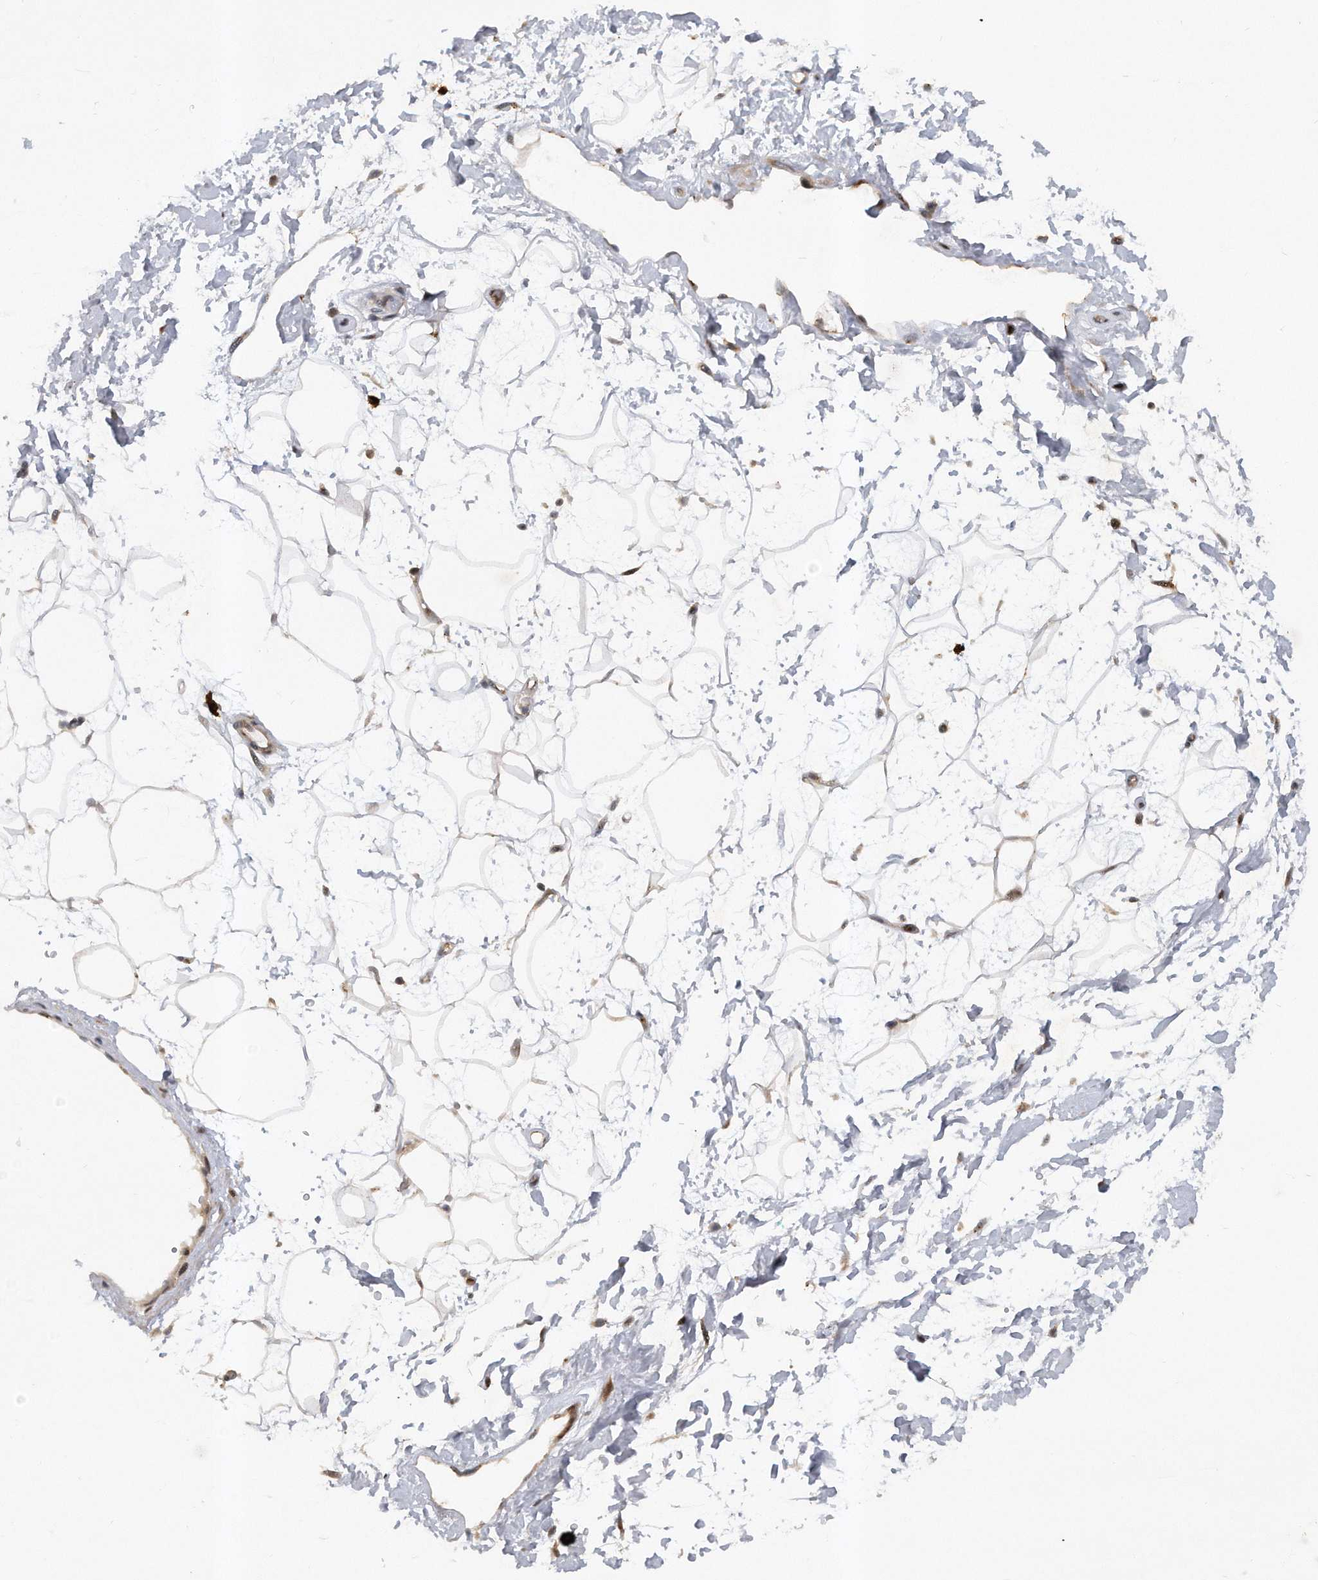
{"staining": {"intensity": "moderate", "quantity": "25%-75%", "location": "cytoplasmic/membranous"}, "tissue": "adipose tissue", "cell_type": "Adipocytes", "image_type": "normal", "snomed": [{"axis": "morphology", "description": "Normal tissue, NOS"}, {"axis": "topography", "description": "Soft tissue"}], "caption": "High-power microscopy captured an immunohistochemistry (IHC) histopathology image of benign adipose tissue, revealing moderate cytoplasmic/membranous expression in about 25%-75% of adipocytes. (DAB (3,3'-diaminobenzidine) = brown stain, brightfield microscopy at high magnification).", "gene": "PGBD2", "patient": {"sex": "male", "age": 72}}